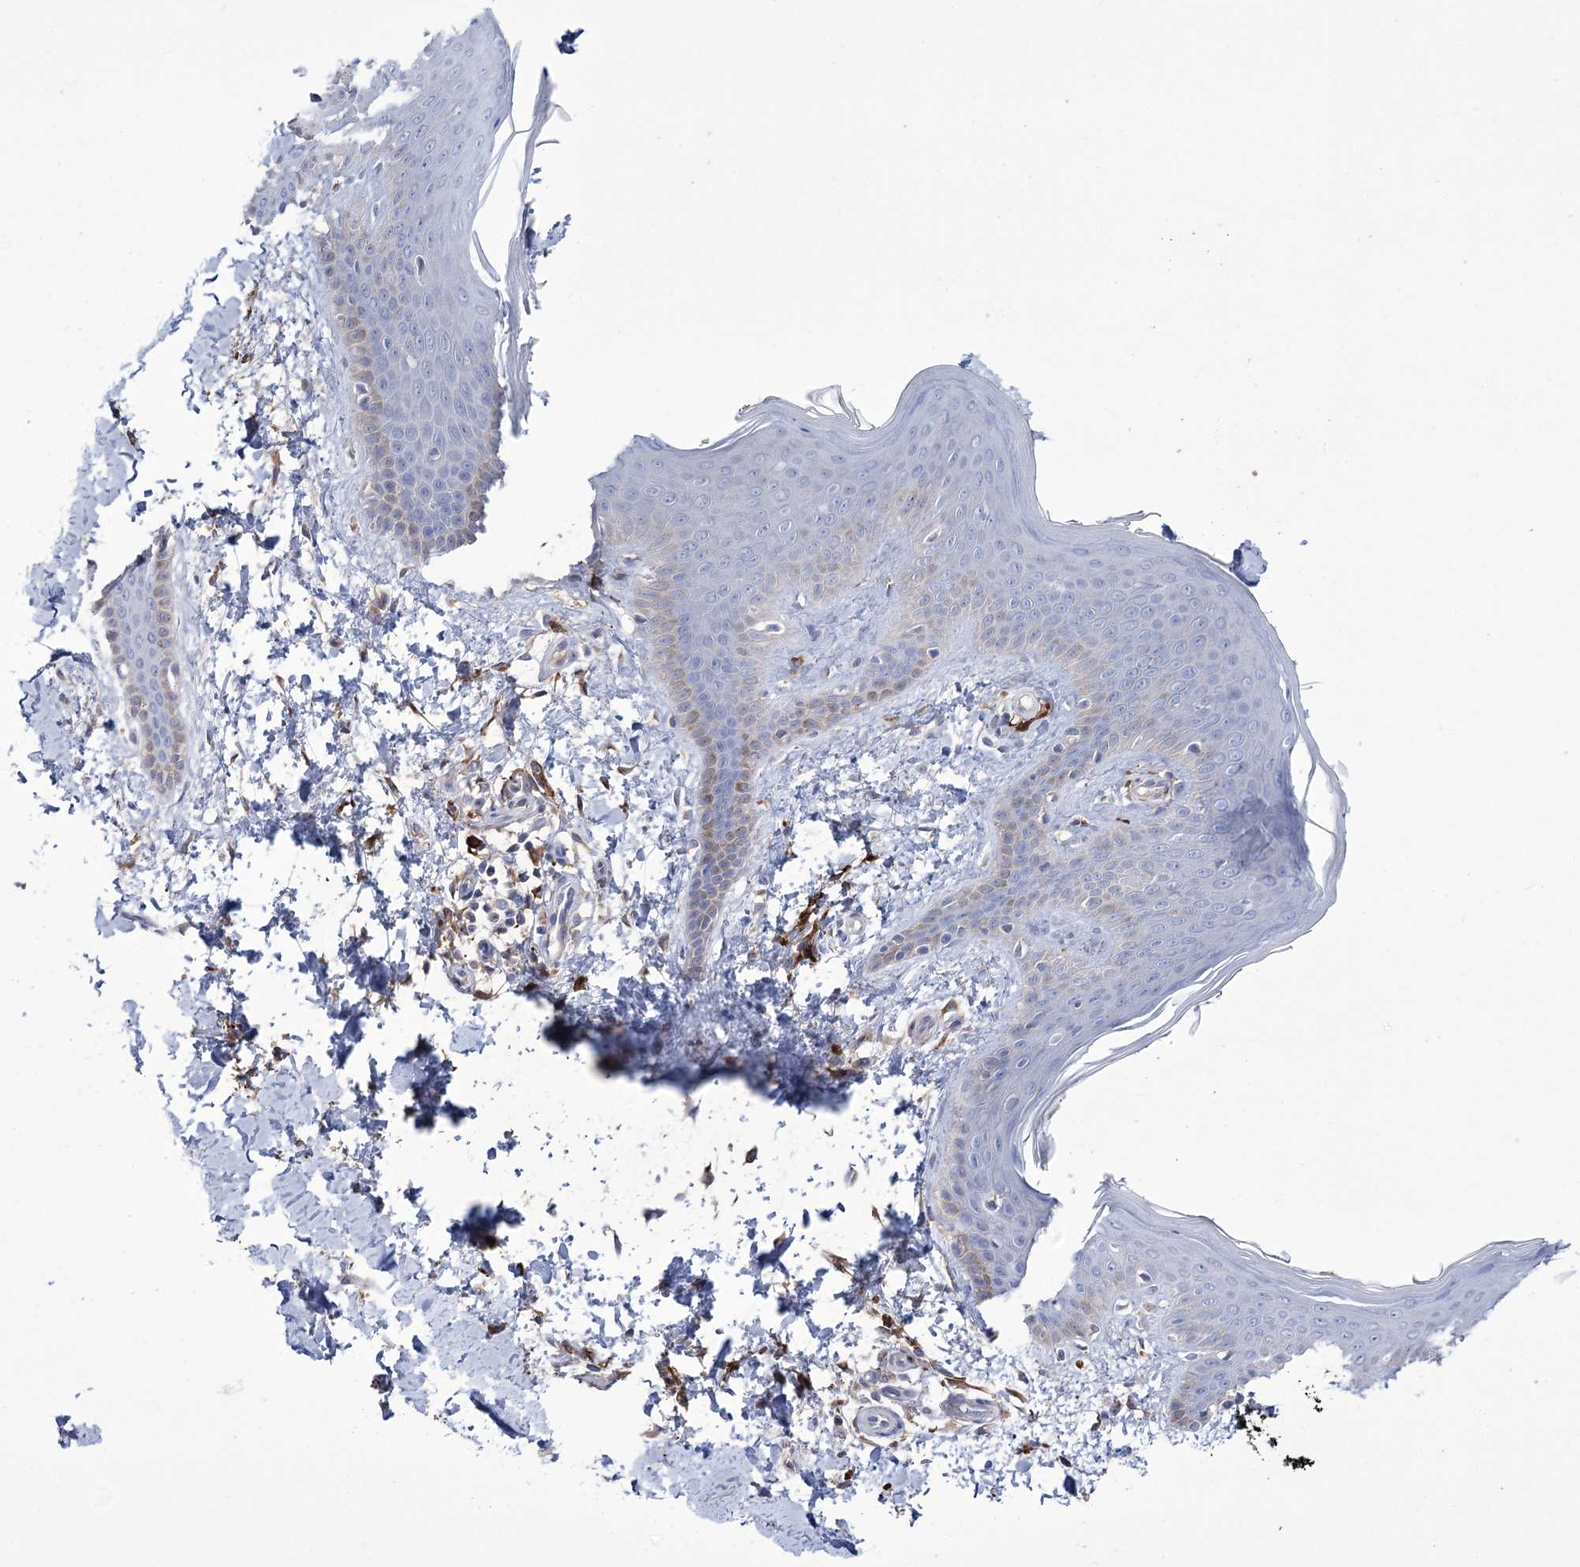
{"staining": {"intensity": "negative", "quantity": "none", "location": "none"}, "tissue": "skin", "cell_type": "Fibroblasts", "image_type": "normal", "snomed": [{"axis": "morphology", "description": "Normal tissue, NOS"}, {"axis": "topography", "description": "Skin"}], "caption": "A histopathology image of skin stained for a protein shows no brown staining in fibroblasts. The staining is performed using DAB (3,3'-diaminobenzidine) brown chromogen with nuclei counter-stained in using hematoxylin.", "gene": "ZNF622", "patient": {"sex": "male", "age": 36}}